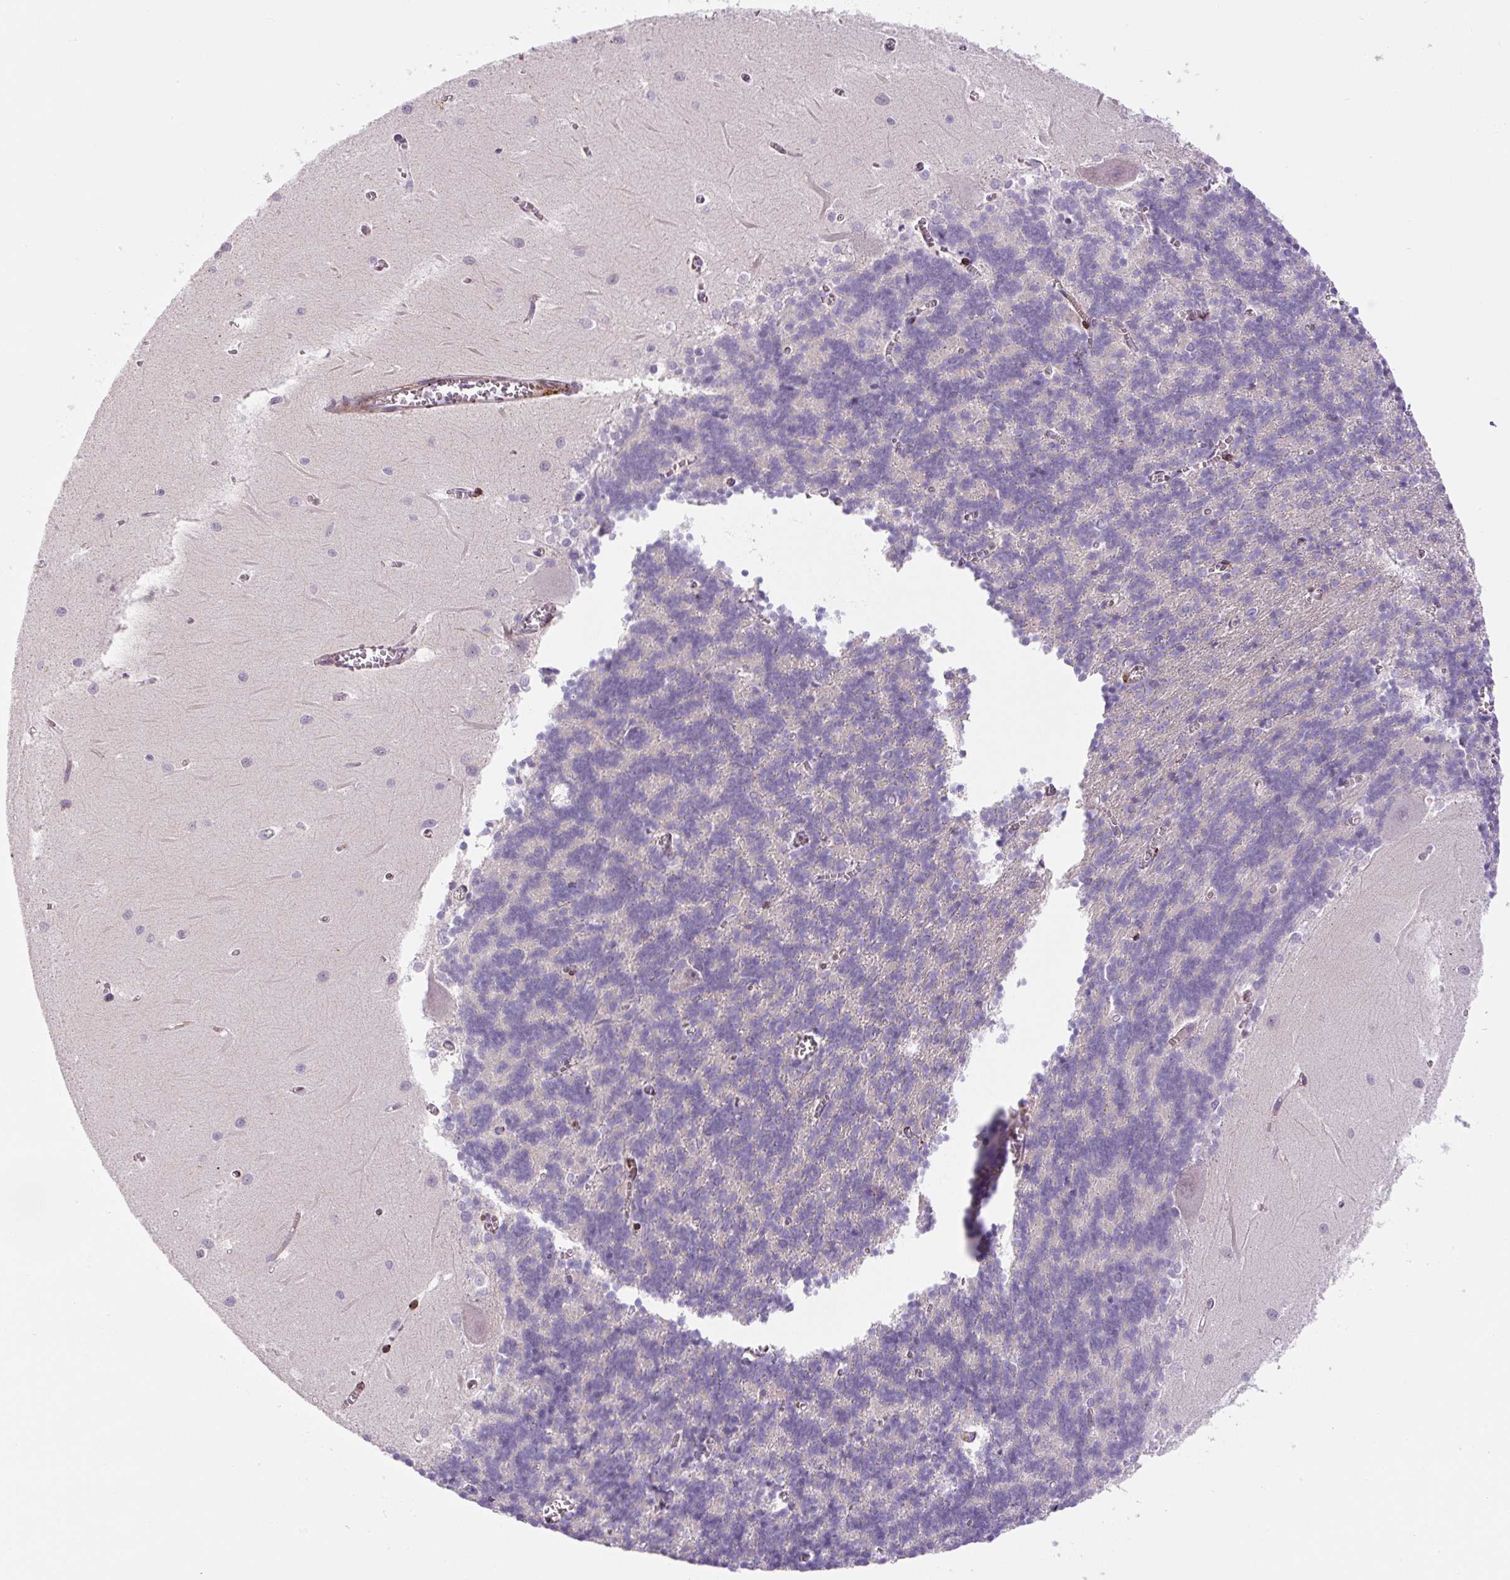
{"staining": {"intensity": "negative", "quantity": "none", "location": "none"}, "tissue": "cerebellum", "cell_type": "Cells in granular layer", "image_type": "normal", "snomed": [{"axis": "morphology", "description": "Normal tissue, NOS"}, {"axis": "topography", "description": "Cerebellum"}], "caption": "High power microscopy histopathology image of an immunohistochemistry (IHC) photomicrograph of benign cerebellum, revealing no significant positivity in cells in granular layer. The staining was performed using DAB (3,3'-diaminobenzidine) to visualize the protein expression in brown, while the nuclei were stained in blue with hematoxylin (Magnification: 20x).", "gene": "DISP3", "patient": {"sex": "male", "age": 37}}